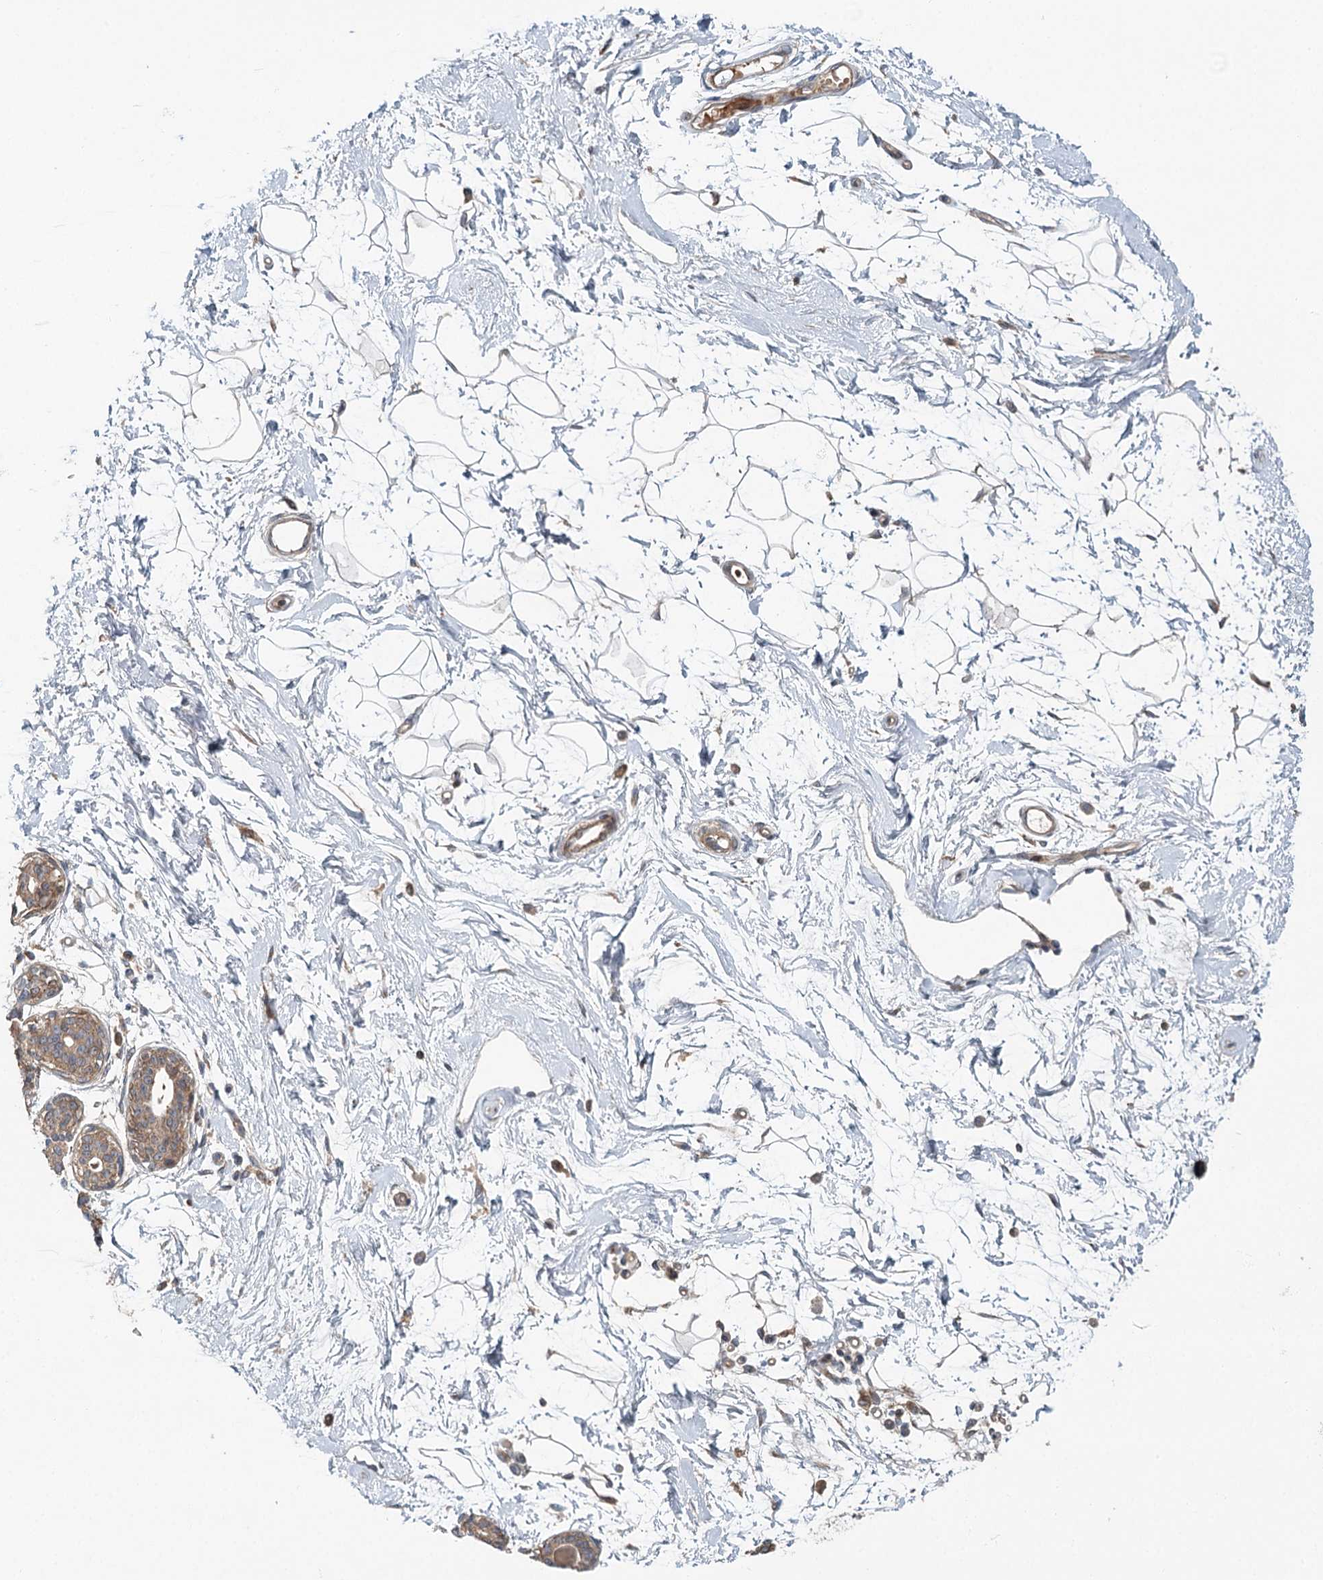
{"staining": {"intensity": "negative", "quantity": "none", "location": "none"}, "tissue": "breast", "cell_type": "Adipocytes", "image_type": "normal", "snomed": [{"axis": "morphology", "description": "Normal tissue, NOS"}, {"axis": "topography", "description": "Breast"}], "caption": "The immunohistochemistry (IHC) image has no significant staining in adipocytes of breast.", "gene": "ENSG00000273217", "patient": {"sex": "female", "age": 45}}